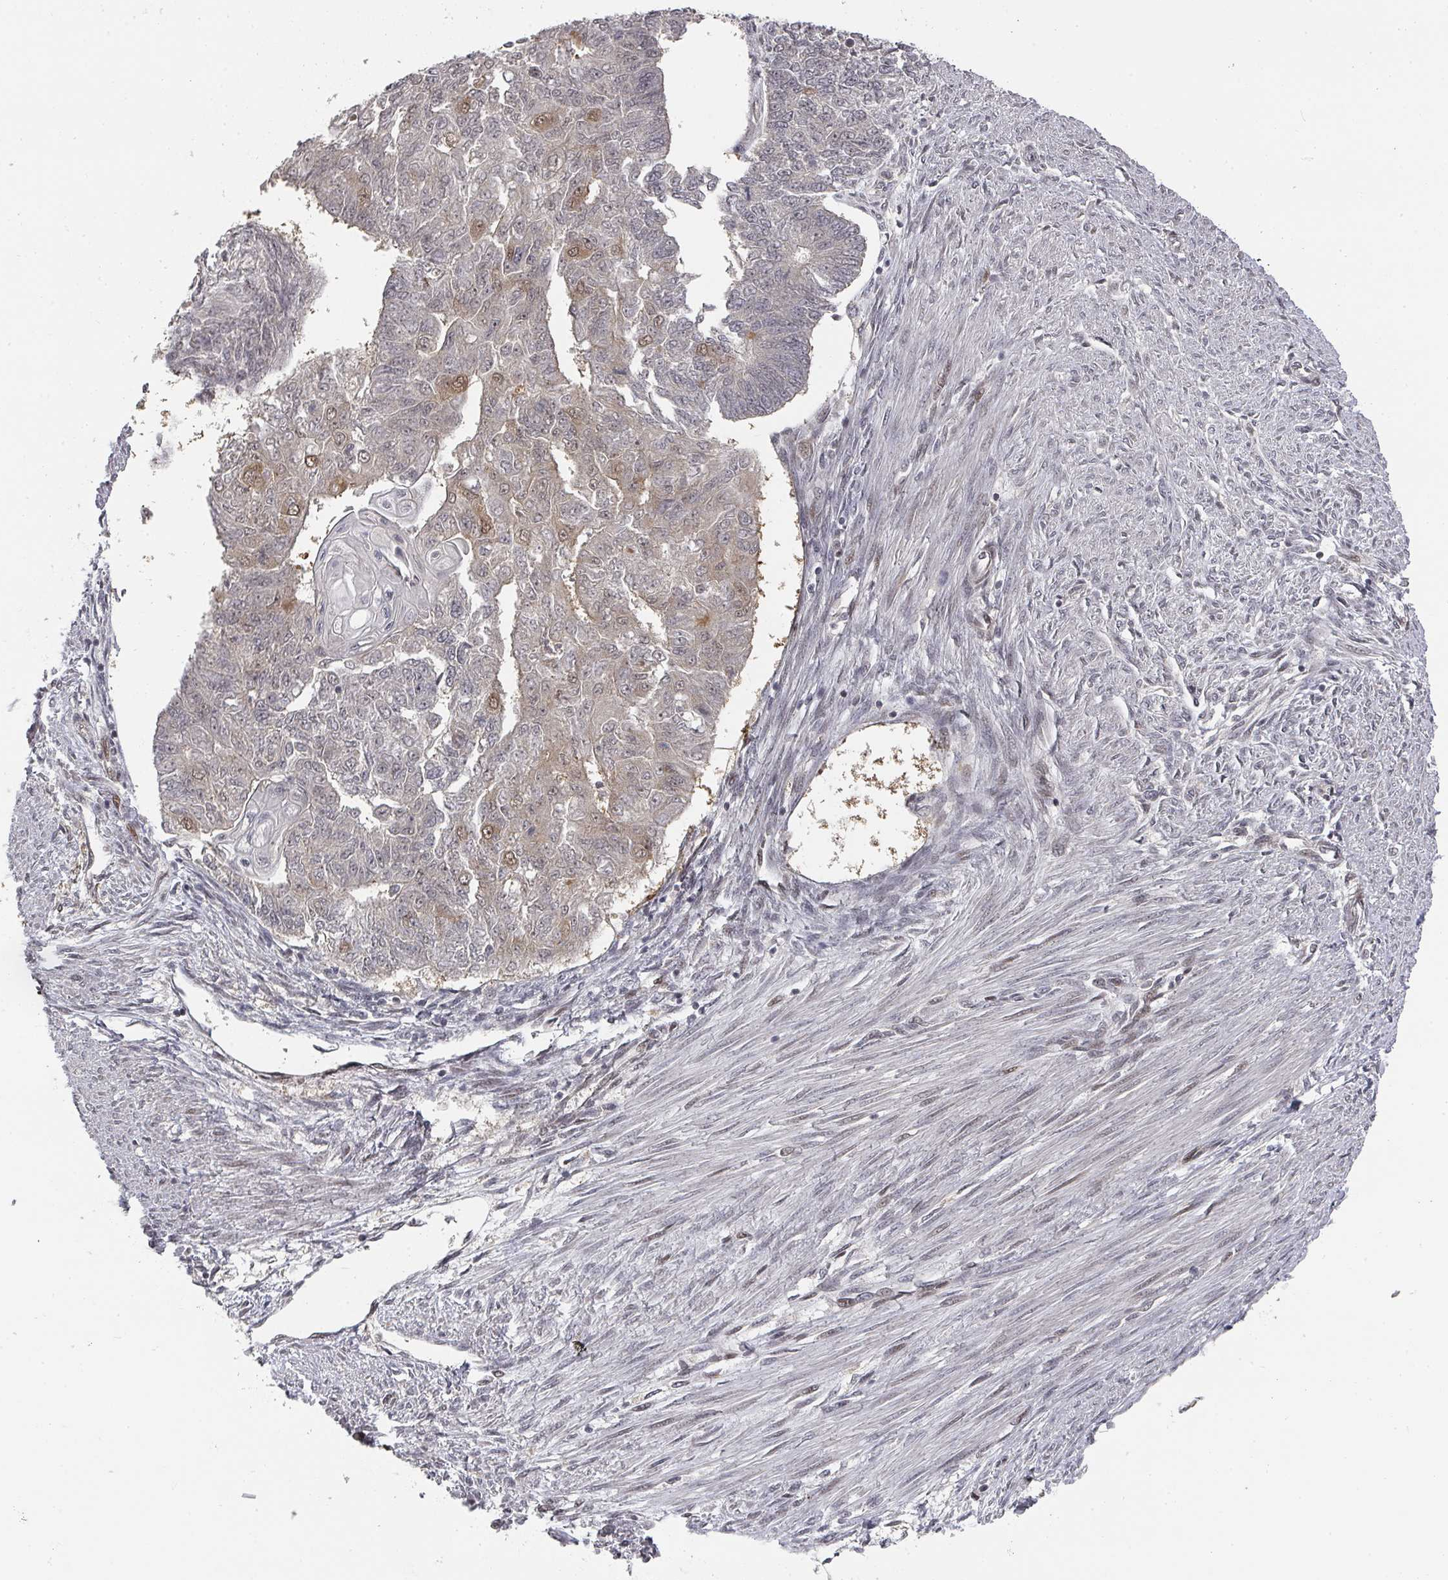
{"staining": {"intensity": "moderate", "quantity": "<25%", "location": "cytoplasmic/membranous"}, "tissue": "endometrial cancer", "cell_type": "Tumor cells", "image_type": "cancer", "snomed": [{"axis": "morphology", "description": "Adenocarcinoma, NOS"}, {"axis": "topography", "description": "Endometrium"}], "caption": "Immunohistochemical staining of human adenocarcinoma (endometrial) reveals moderate cytoplasmic/membranous protein positivity in about <25% of tumor cells. (DAB IHC with brightfield microscopy, high magnification).", "gene": "KIF1C", "patient": {"sex": "female", "age": 32}}